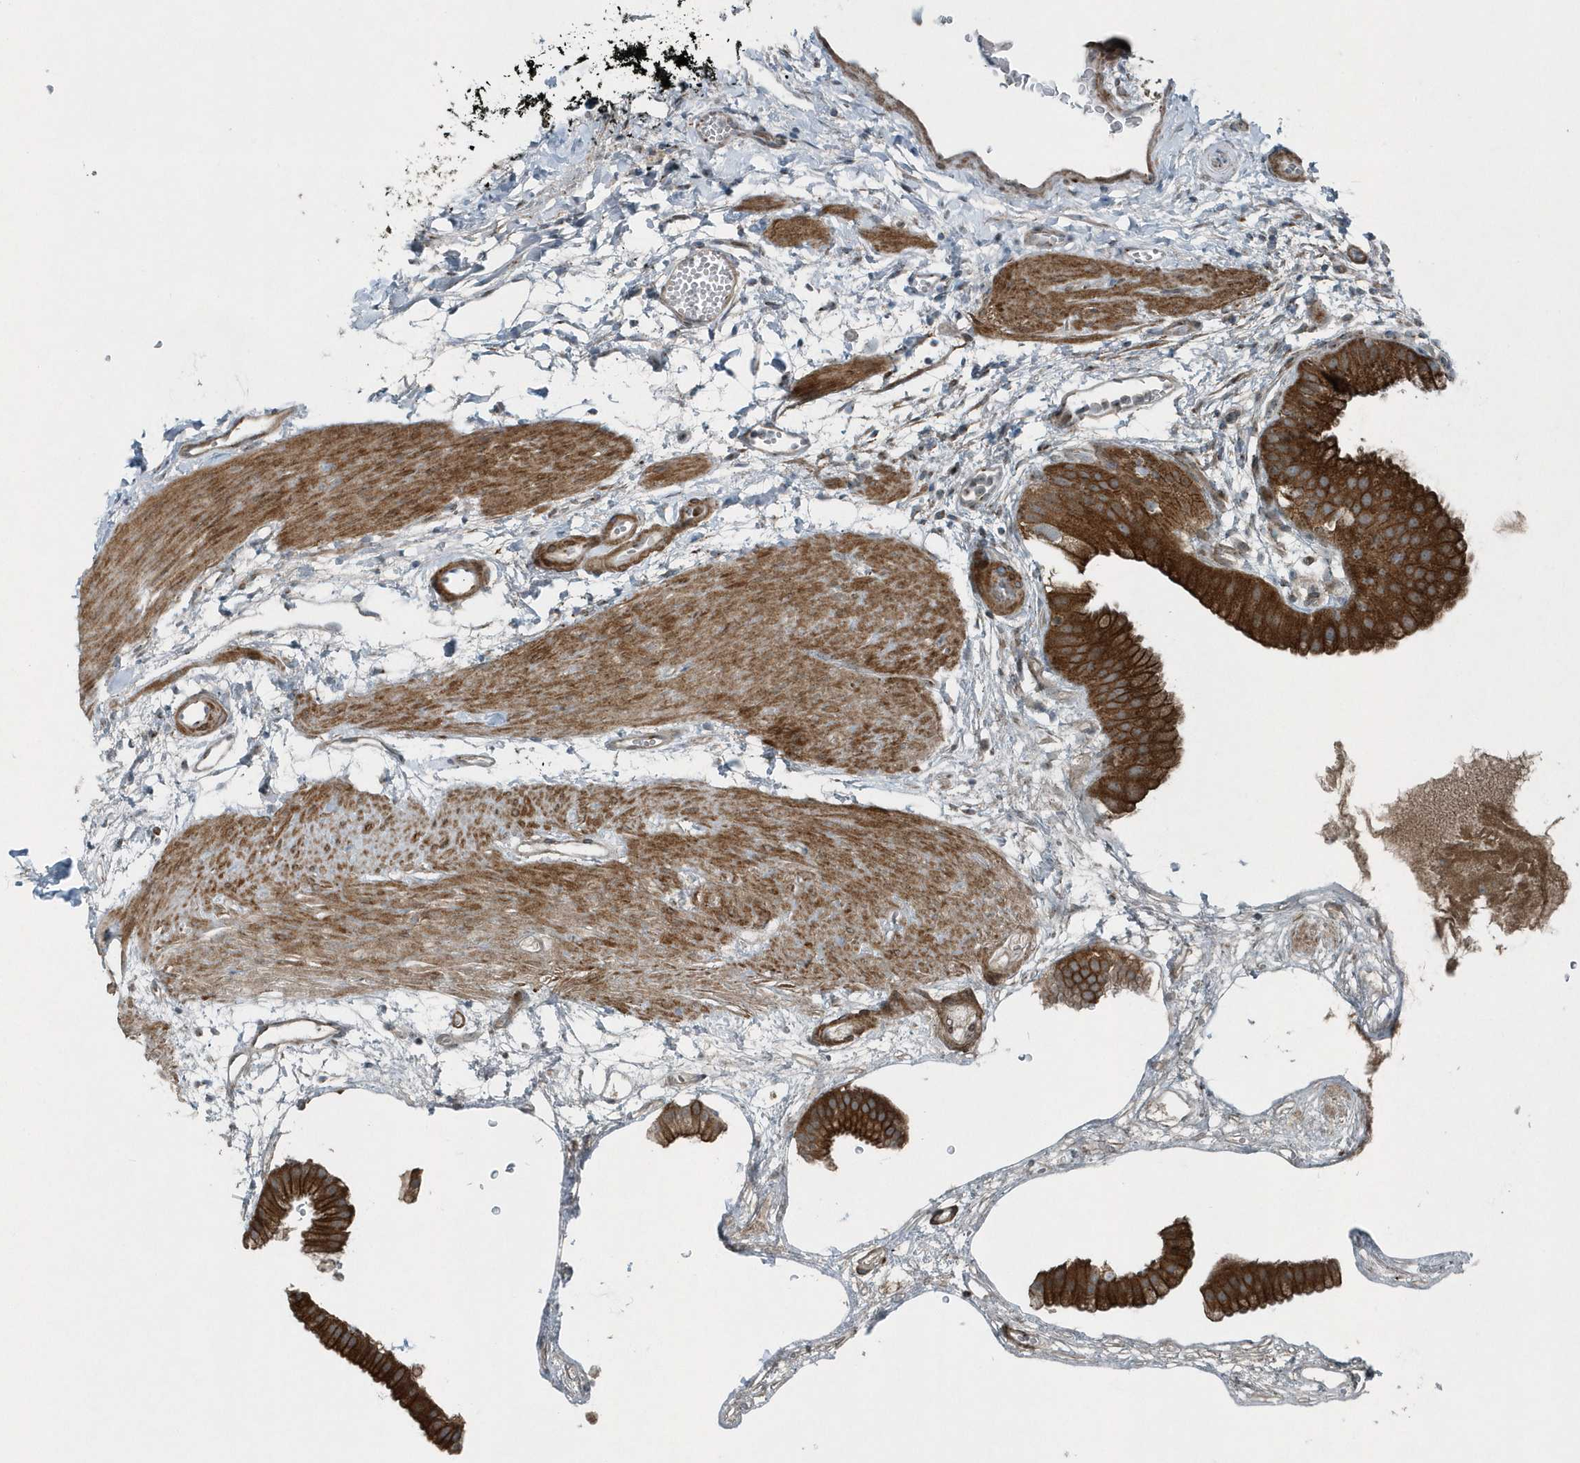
{"staining": {"intensity": "strong", "quantity": ">75%", "location": "cytoplasmic/membranous"}, "tissue": "gallbladder", "cell_type": "Glandular cells", "image_type": "normal", "snomed": [{"axis": "morphology", "description": "Normal tissue, NOS"}, {"axis": "topography", "description": "Gallbladder"}], "caption": "Gallbladder stained with immunohistochemistry reveals strong cytoplasmic/membranous positivity in about >75% of glandular cells. (IHC, brightfield microscopy, high magnification).", "gene": "GCC2", "patient": {"sex": "female", "age": 64}}